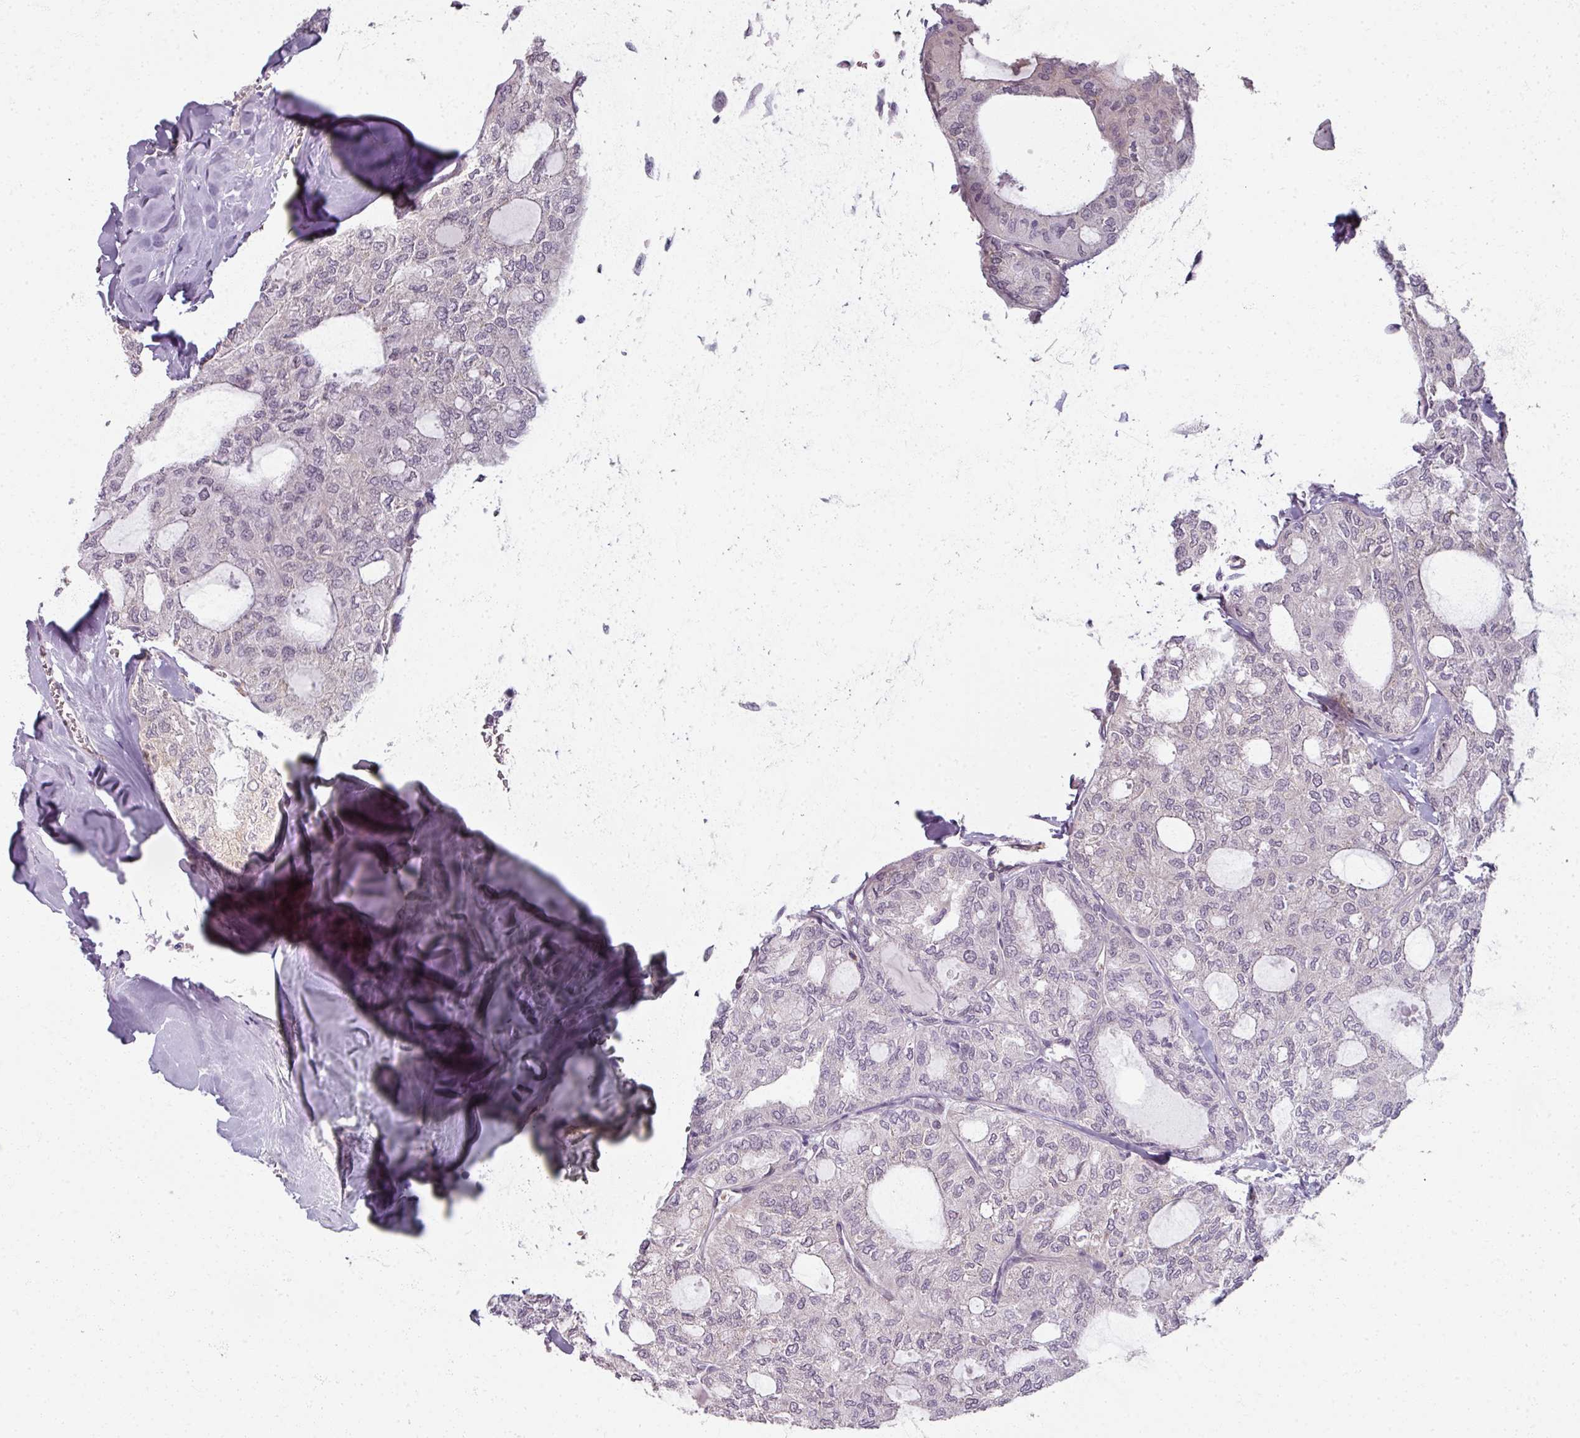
{"staining": {"intensity": "negative", "quantity": "none", "location": "none"}, "tissue": "thyroid cancer", "cell_type": "Tumor cells", "image_type": "cancer", "snomed": [{"axis": "morphology", "description": "Follicular adenoma carcinoma, NOS"}, {"axis": "topography", "description": "Thyroid gland"}], "caption": "There is no significant positivity in tumor cells of thyroid follicular adenoma carcinoma.", "gene": "AGPAT4", "patient": {"sex": "male", "age": 75}}